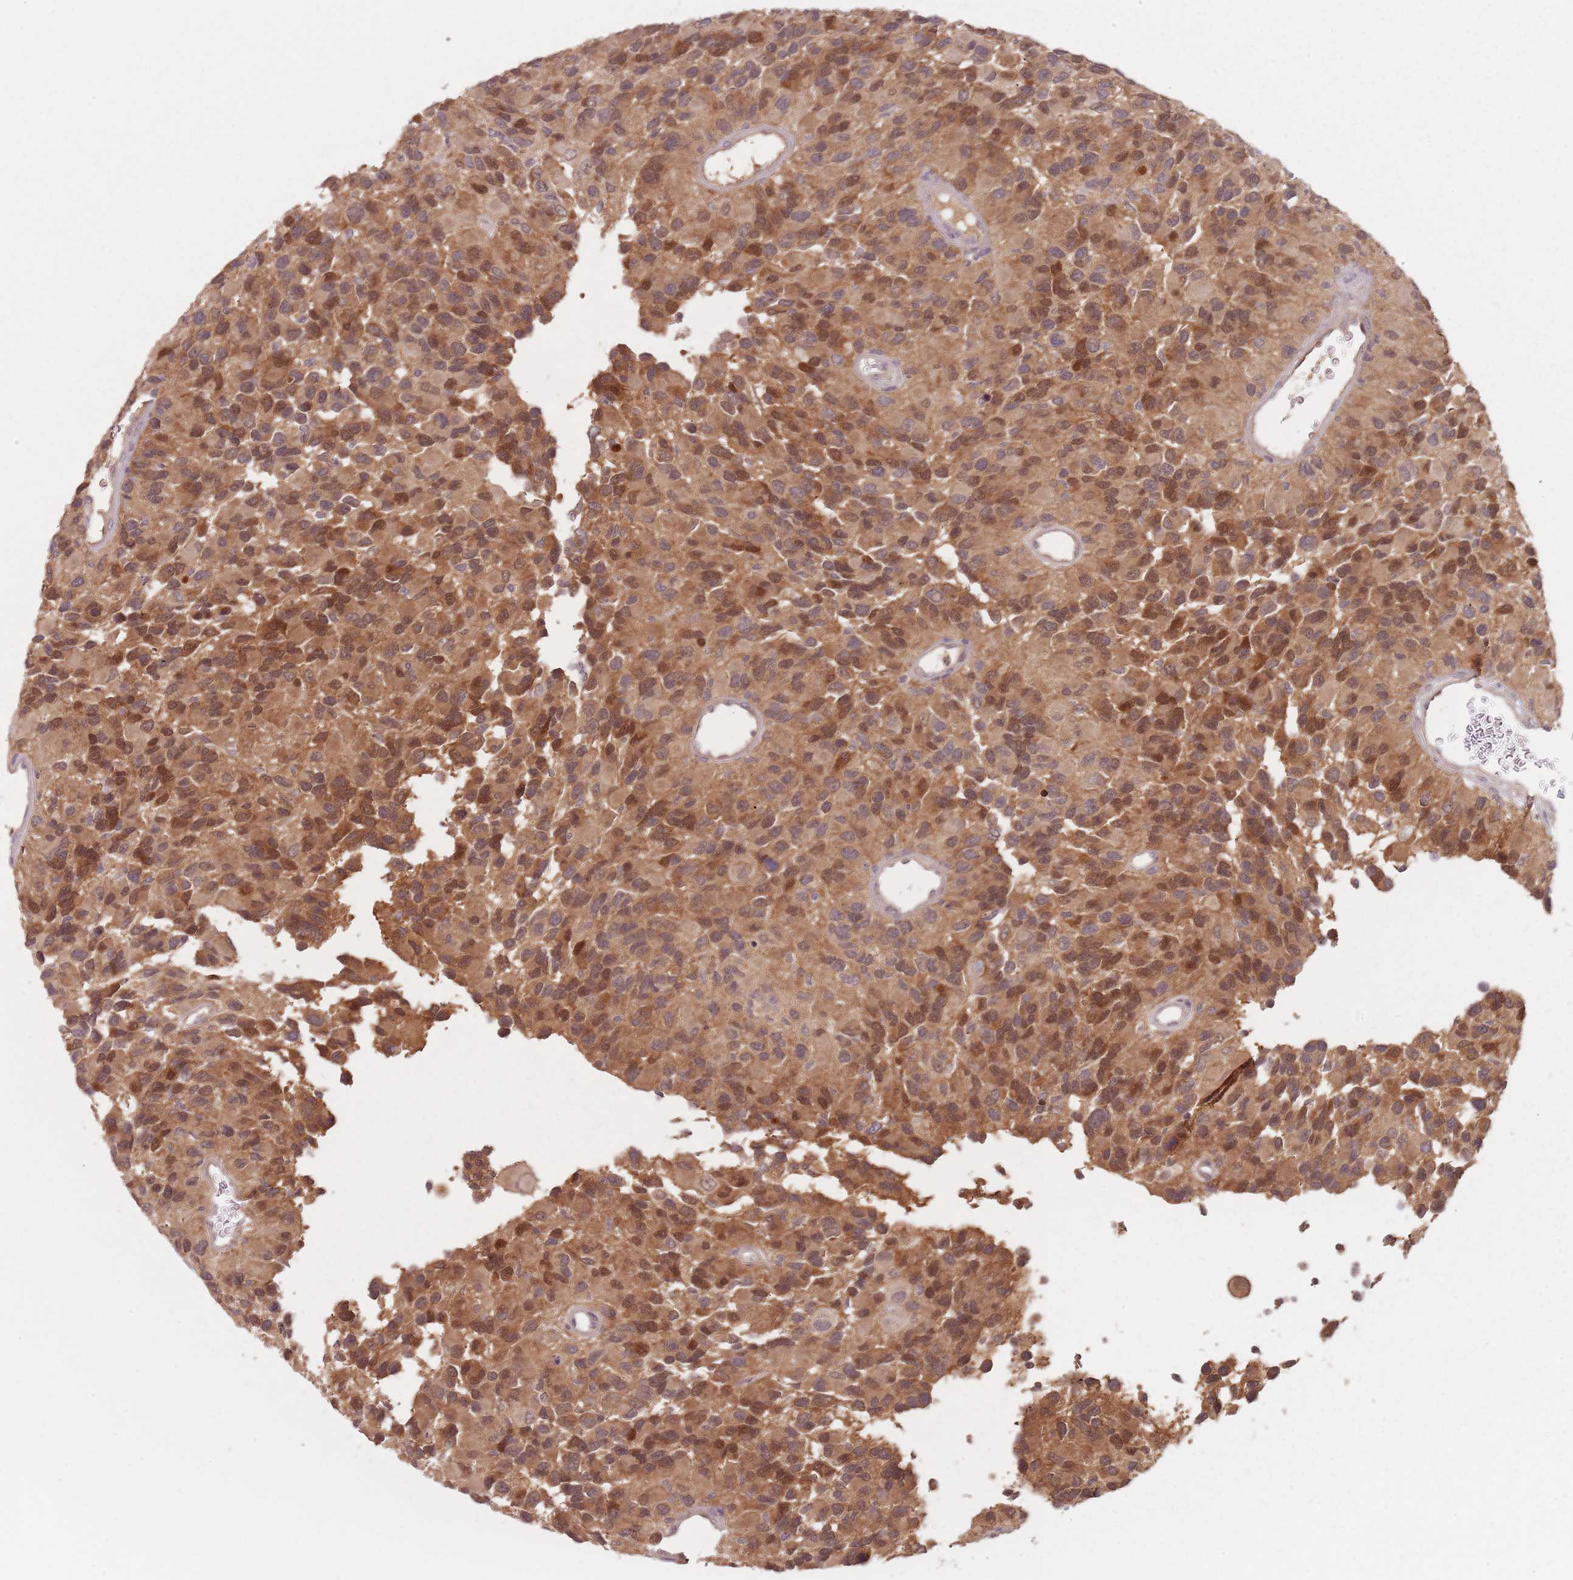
{"staining": {"intensity": "moderate", "quantity": ">75%", "location": "cytoplasmic/membranous,nuclear"}, "tissue": "glioma", "cell_type": "Tumor cells", "image_type": "cancer", "snomed": [{"axis": "morphology", "description": "Glioma, malignant, High grade"}, {"axis": "topography", "description": "Brain"}], "caption": "A photomicrograph showing moderate cytoplasmic/membranous and nuclear positivity in about >75% of tumor cells in glioma, as visualized by brown immunohistochemical staining.", "gene": "NAXE", "patient": {"sex": "male", "age": 77}}